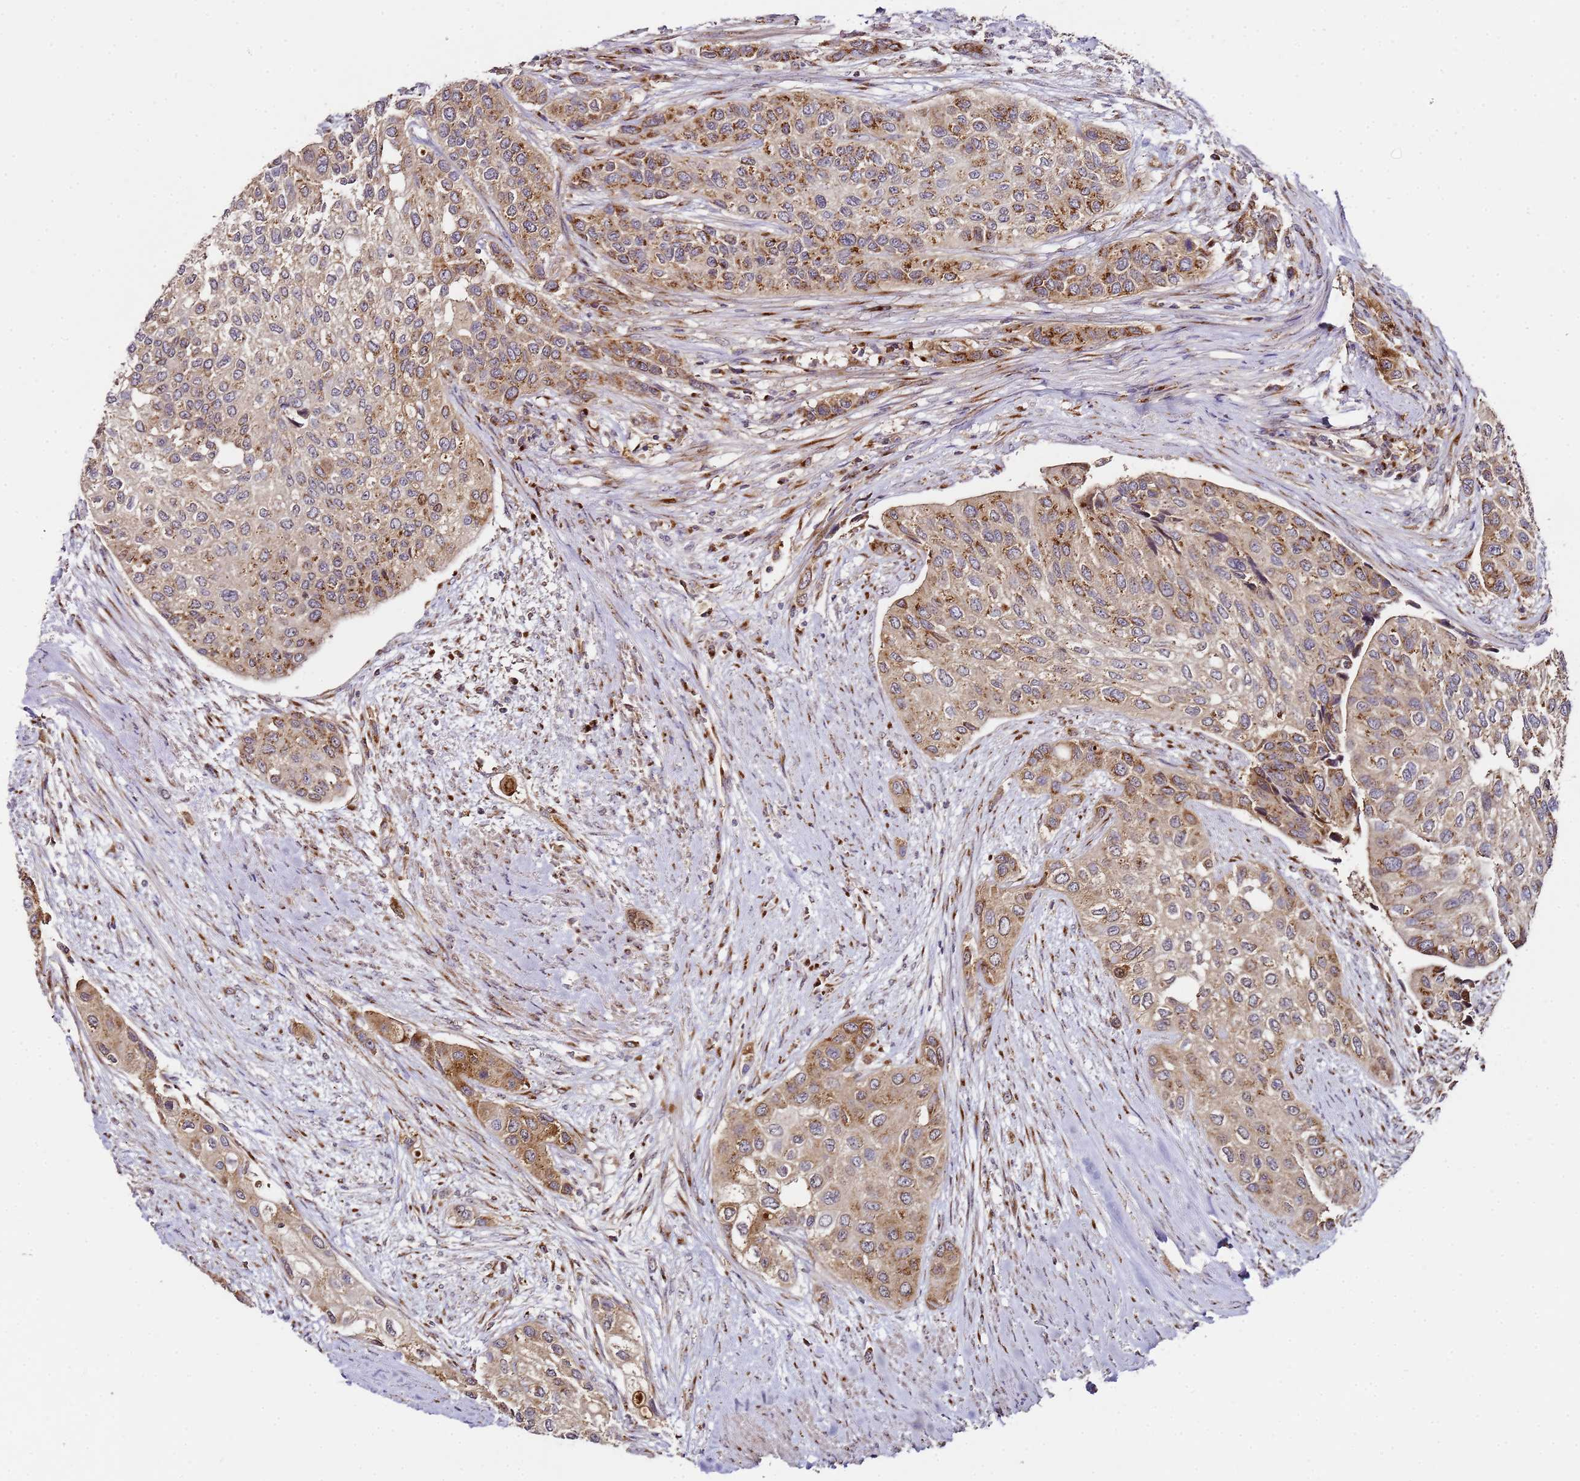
{"staining": {"intensity": "moderate", "quantity": "25%-75%", "location": "cytoplasmic/membranous"}, "tissue": "urothelial cancer", "cell_type": "Tumor cells", "image_type": "cancer", "snomed": [{"axis": "morphology", "description": "Normal tissue, NOS"}, {"axis": "morphology", "description": "Urothelial carcinoma, High grade"}, {"axis": "topography", "description": "Vascular tissue"}, {"axis": "topography", "description": "Urinary bladder"}], "caption": "High-grade urothelial carcinoma was stained to show a protein in brown. There is medium levels of moderate cytoplasmic/membranous staining in about 25%-75% of tumor cells.", "gene": "MRPL49", "patient": {"sex": "female", "age": 56}}